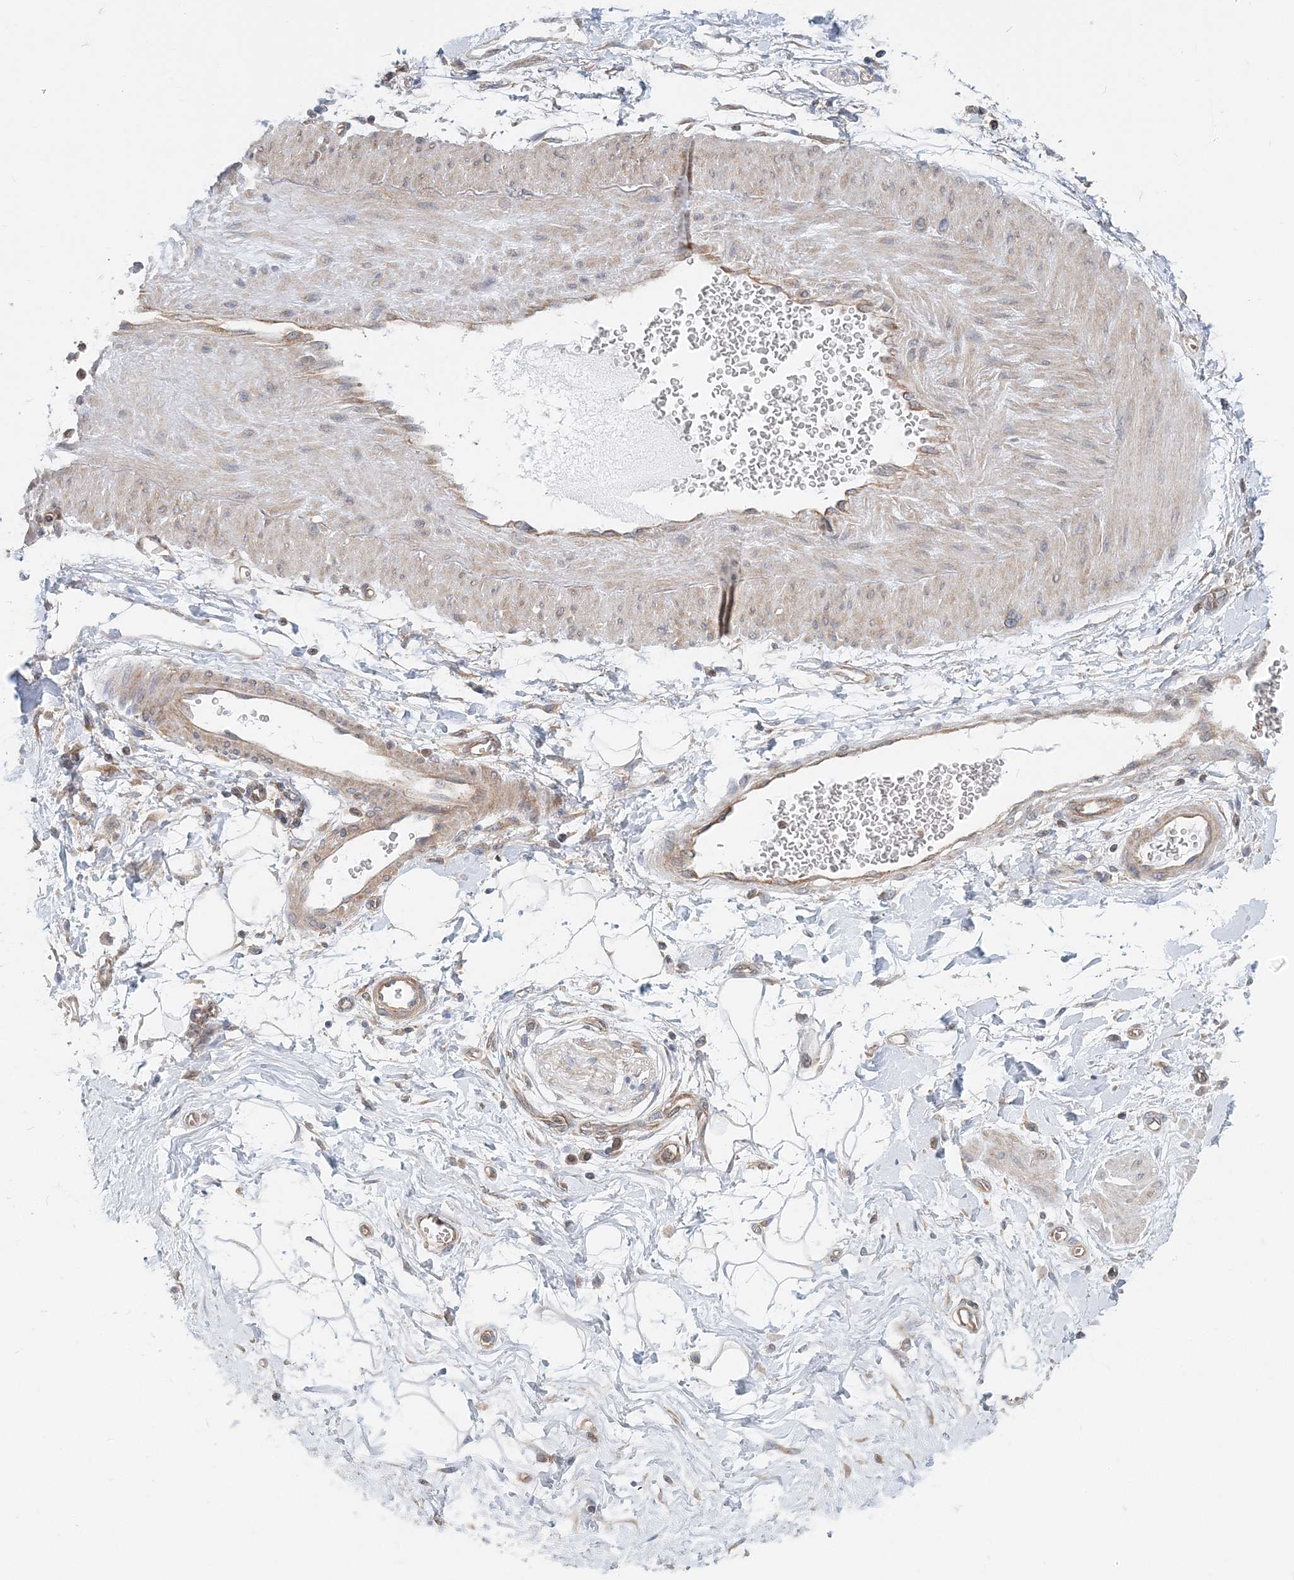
{"staining": {"intensity": "negative", "quantity": "none", "location": "none"}, "tissue": "adipose tissue", "cell_type": "Adipocytes", "image_type": "normal", "snomed": [{"axis": "morphology", "description": "Normal tissue, NOS"}, {"axis": "morphology", "description": "Adenocarcinoma, NOS"}, {"axis": "topography", "description": "Pancreas"}, {"axis": "topography", "description": "Peripheral nerve tissue"}], "caption": "Immunohistochemistry (IHC) photomicrograph of unremarkable adipose tissue: human adipose tissue stained with DAB reveals no significant protein staining in adipocytes.", "gene": "MOB4", "patient": {"sex": "male", "age": 59}}